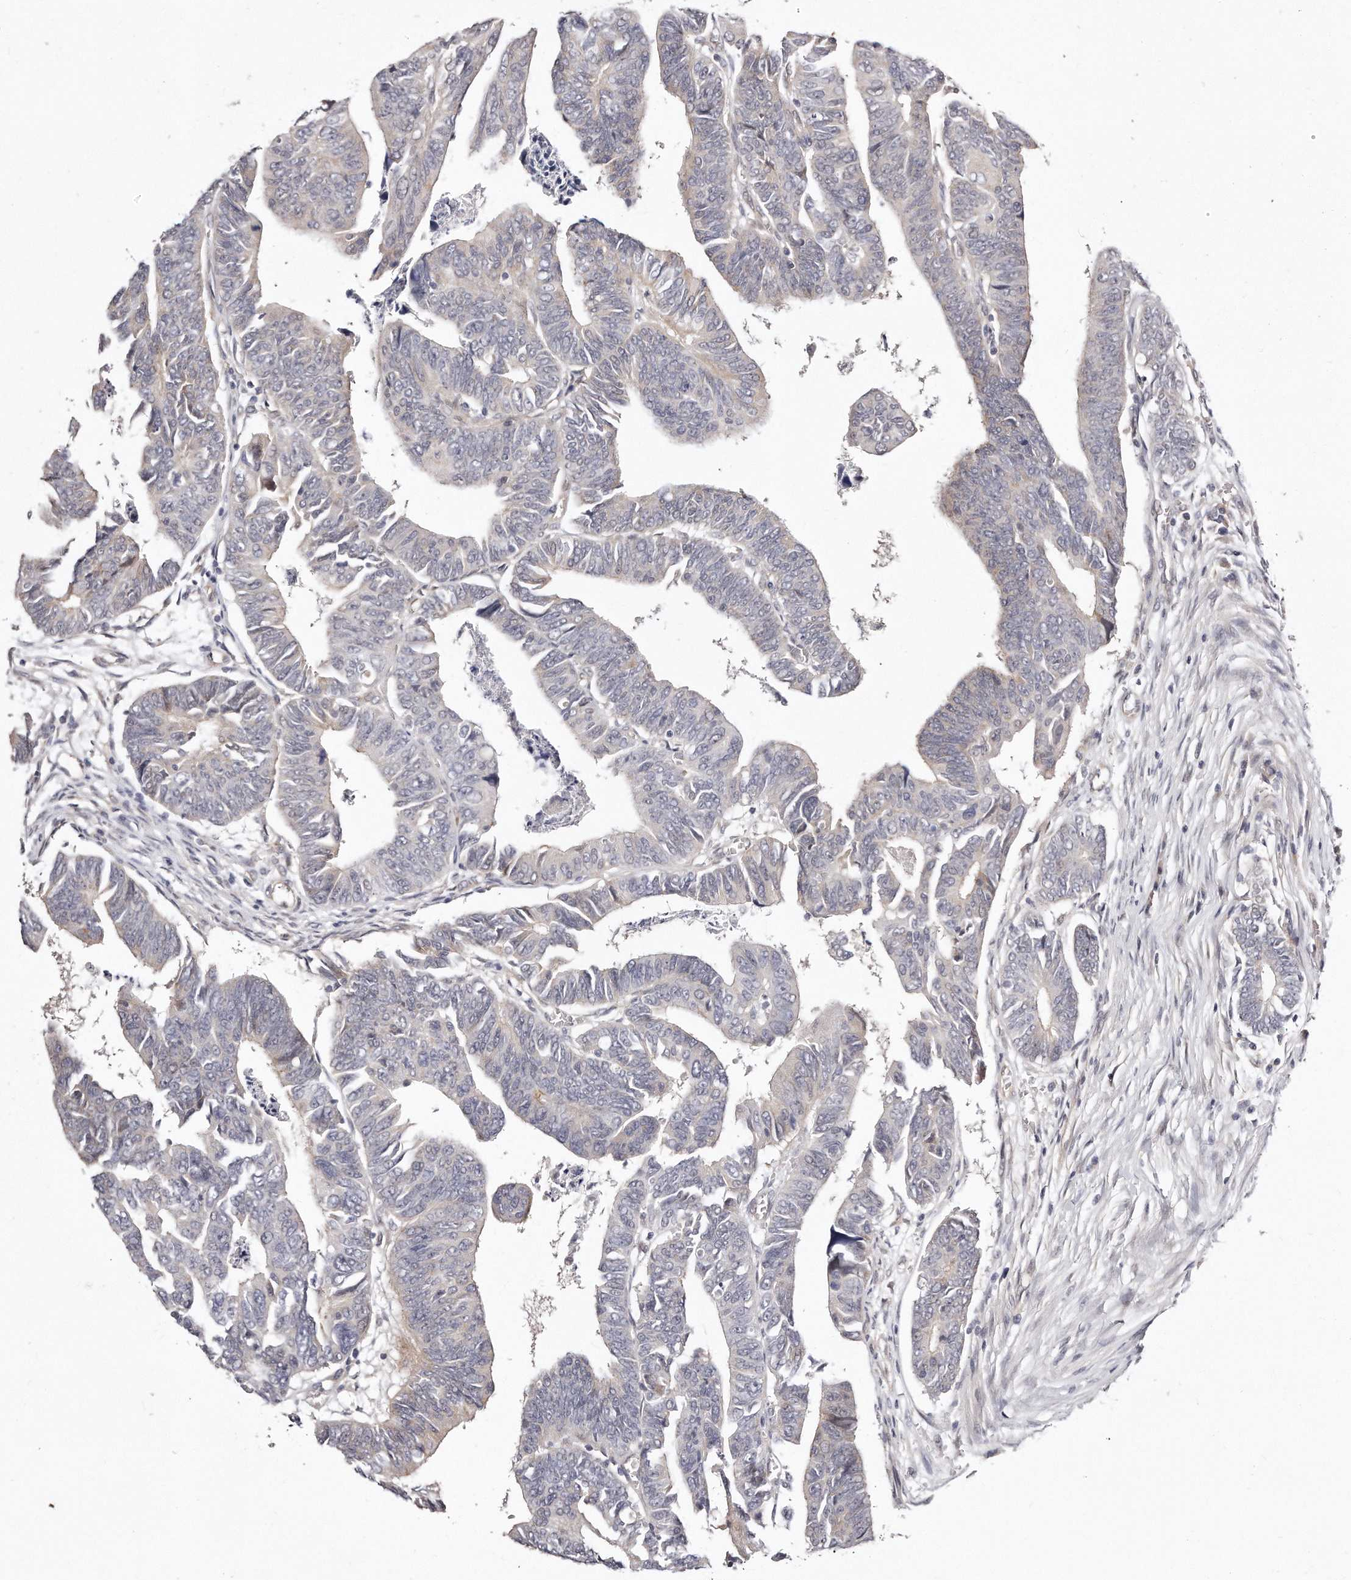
{"staining": {"intensity": "negative", "quantity": "none", "location": "none"}, "tissue": "colorectal cancer", "cell_type": "Tumor cells", "image_type": "cancer", "snomed": [{"axis": "morphology", "description": "Adenocarcinoma, NOS"}, {"axis": "topography", "description": "Rectum"}], "caption": "A high-resolution histopathology image shows immunohistochemistry (IHC) staining of adenocarcinoma (colorectal), which shows no significant staining in tumor cells.", "gene": "CASZ1", "patient": {"sex": "female", "age": 65}}